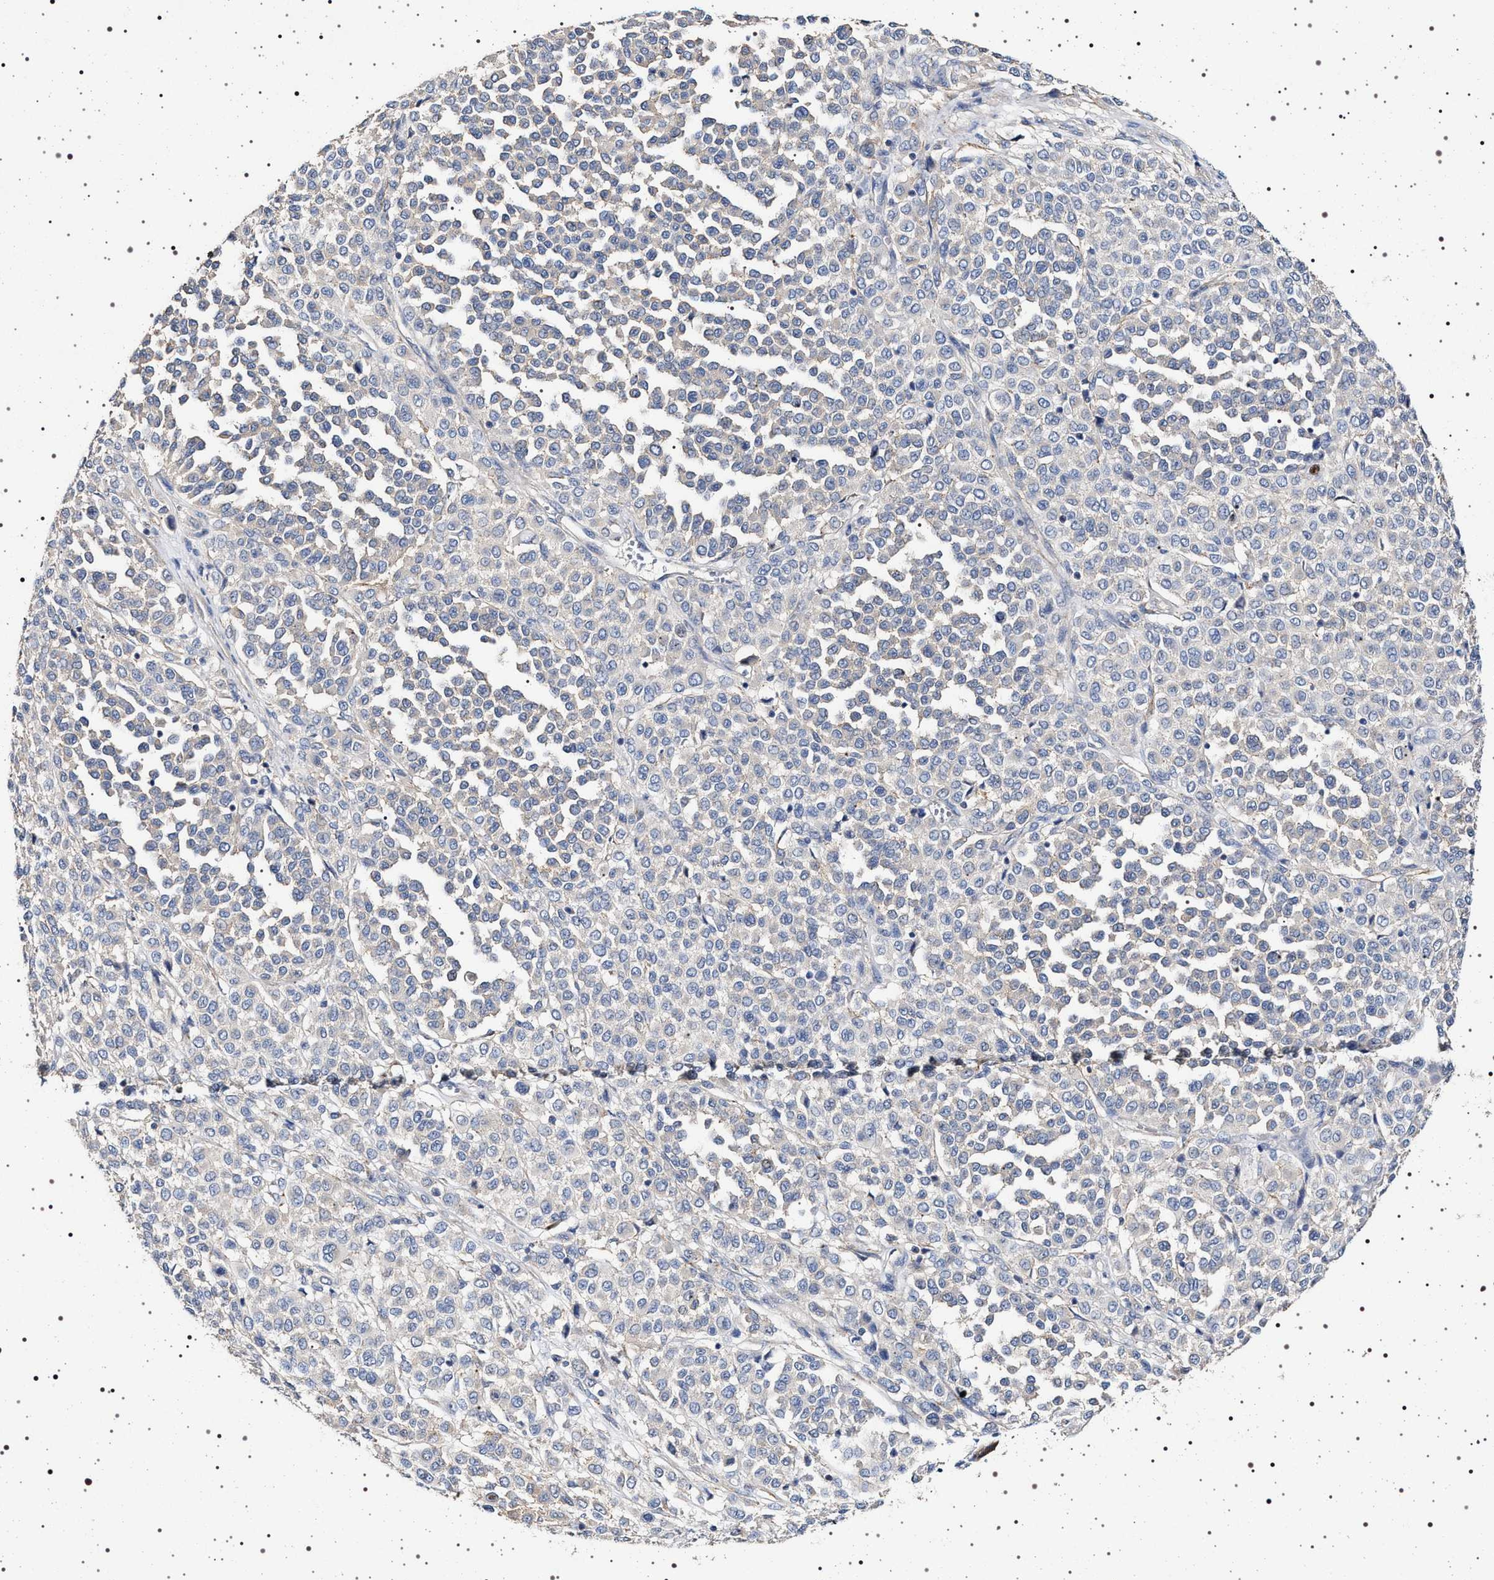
{"staining": {"intensity": "negative", "quantity": "none", "location": "none"}, "tissue": "melanoma", "cell_type": "Tumor cells", "image_type": "cancer", "snomed": [{"axis": "morphology", "description": "Malignant melanoma, Metastatic site"}, {"axis": "topography", "description": "Pancreas"}], "caption": "Tumor cells are negative for protein expression in human malignant melanoma (metastatic site). (DAB IHC visualized using brightfield microscopy, high magnification).", "gene": "NAALADL2", "patient": {"sex": "female", "age": 30}}